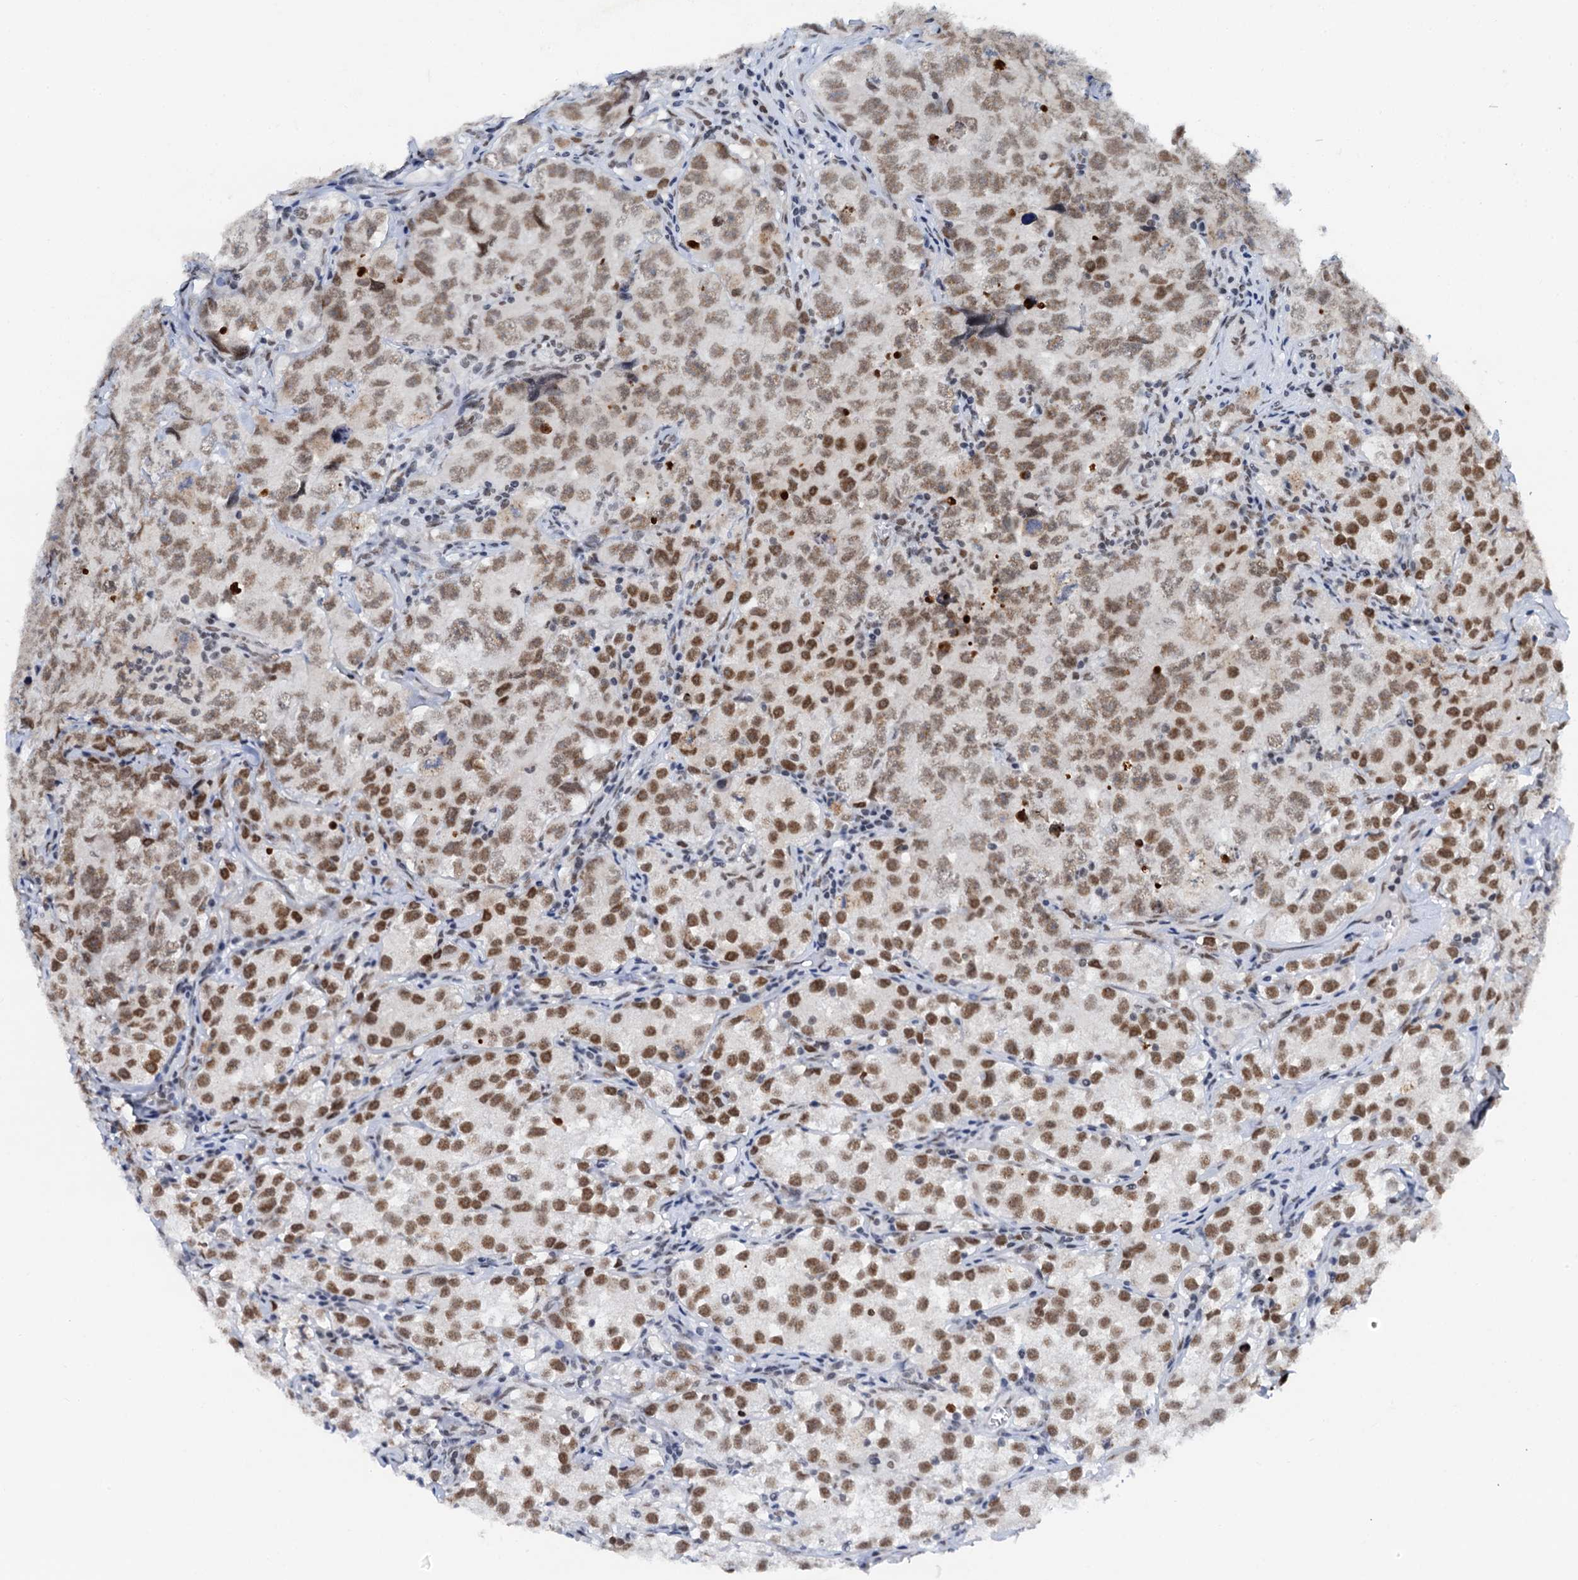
{"staining": {"intensity": "moderate", "quantity": ">75%", "location": "nuclear"}, "tissue": "testis cancer", "cell_type": "Tumor cells", "image_type": "cancer", "snomed": [{"axis": "morphology", "description": "Seminoma, NOS"}, {"axis": "morphology", "description": "Carcinoma, Embryonal, NOS"}, {"axis": "topography", "description": "Testis"}], "caption": "Immunohistochemistry histopathology image of neoplastic tissue: testis cancer (embryonal carcinoma) stained using IHC displays medium levels of moderate protein expression localized specifically in the nuclear of tumor cells, appearing as a nuclear brown color.", "gene": "SNRPD1", "patient": {"sex": "male", "age": 43}}